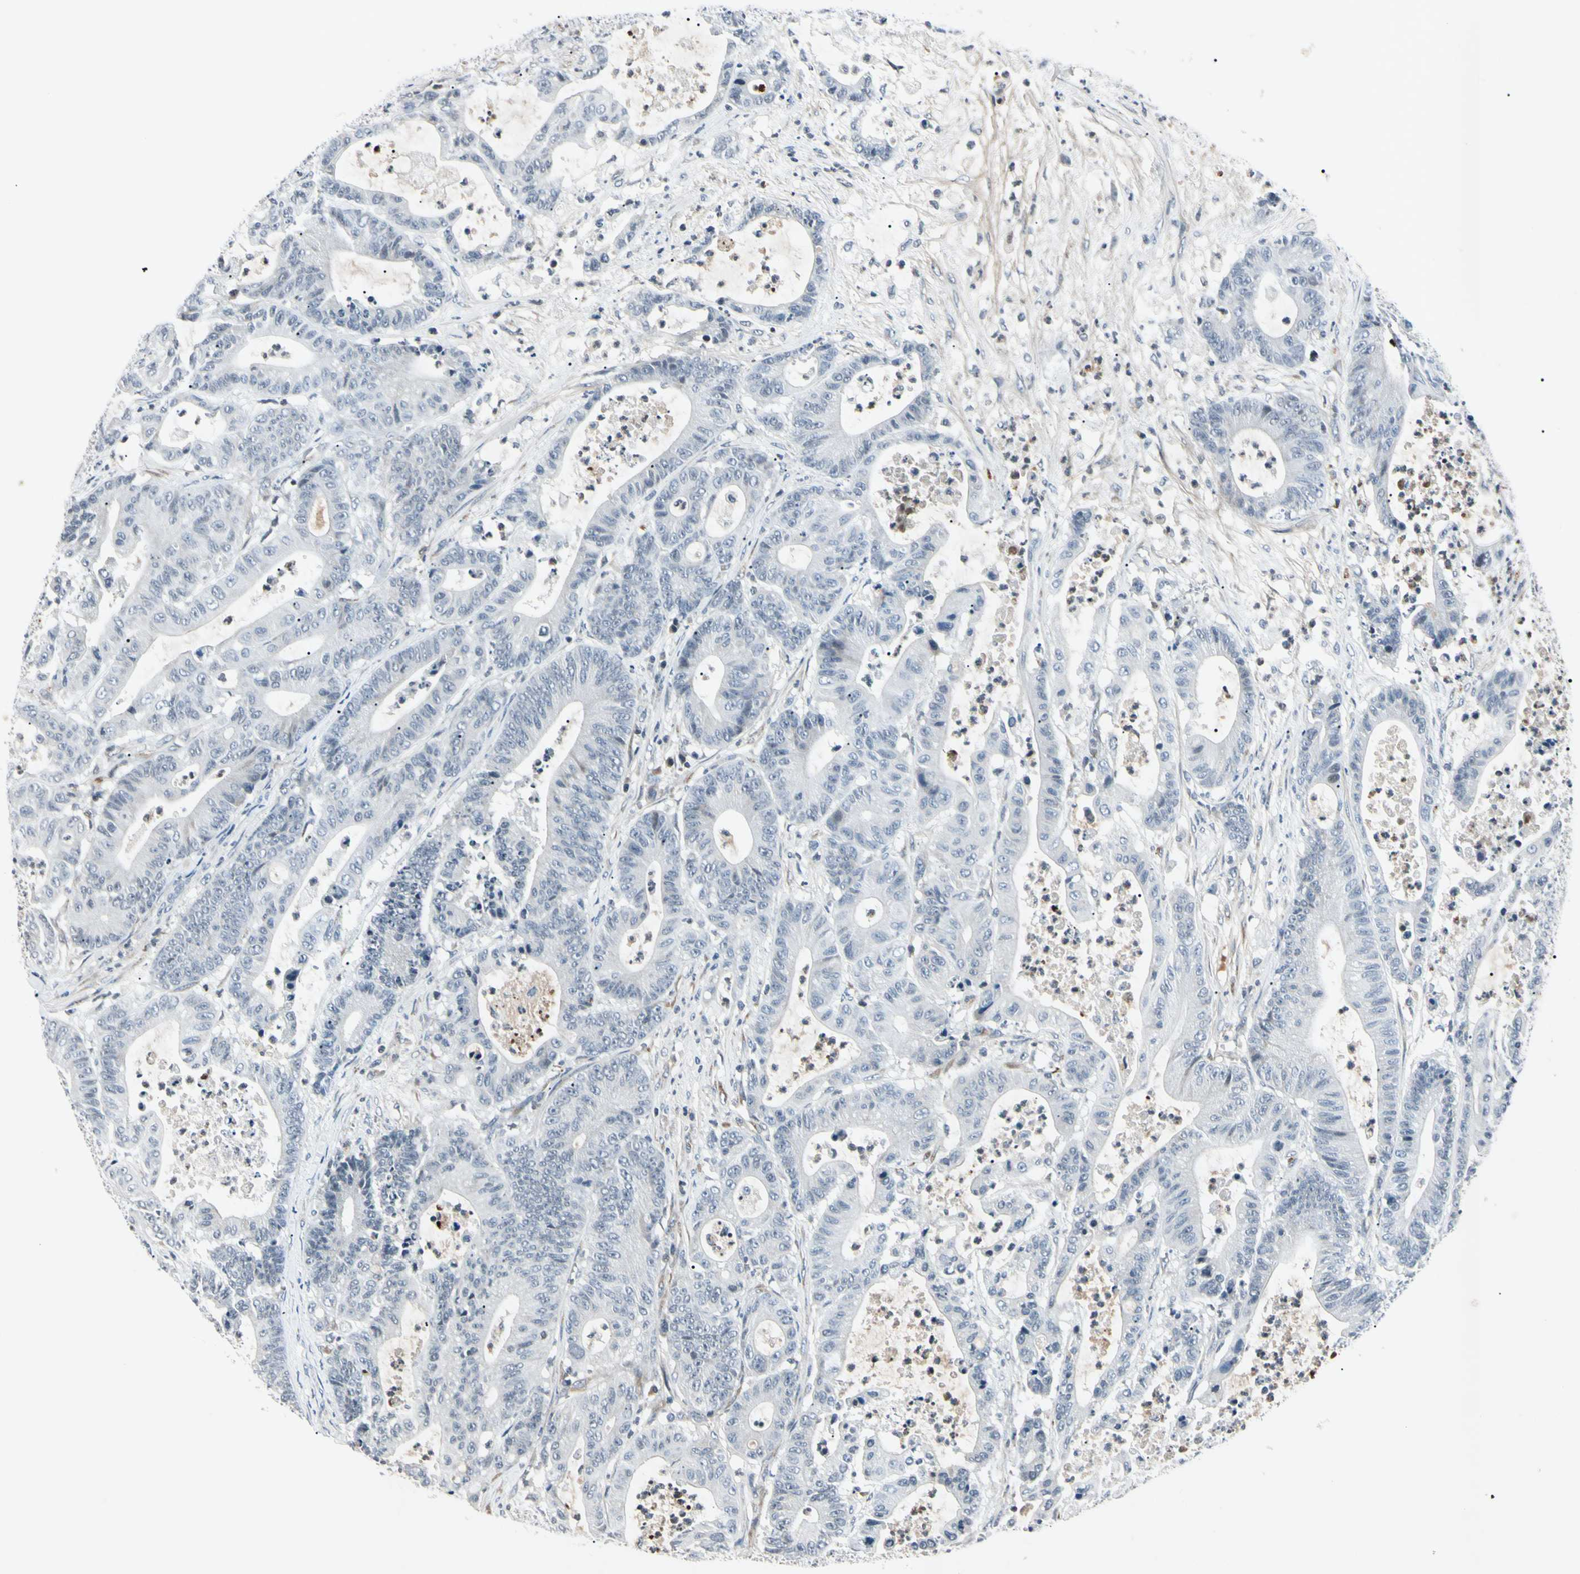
{"staining": {"intensity": "negative", "quantity": "none", "location": "none"}, "tissue": "colorectal cancer", "cell_type": "Tumor cells", "image_type": "cancer", "snomed": [{"axis": "morphology", "description": "Adenocarcinoma, NOS"}, {"axis": "topography", "description": "Colon"}], "caption": "Adenocarcinoma (colorectal) was stained to show a protein in brown. There is no significant expression in tumor cells.", "gene": "AEBP1", "patient": {"sex": "female", "age": 84}}